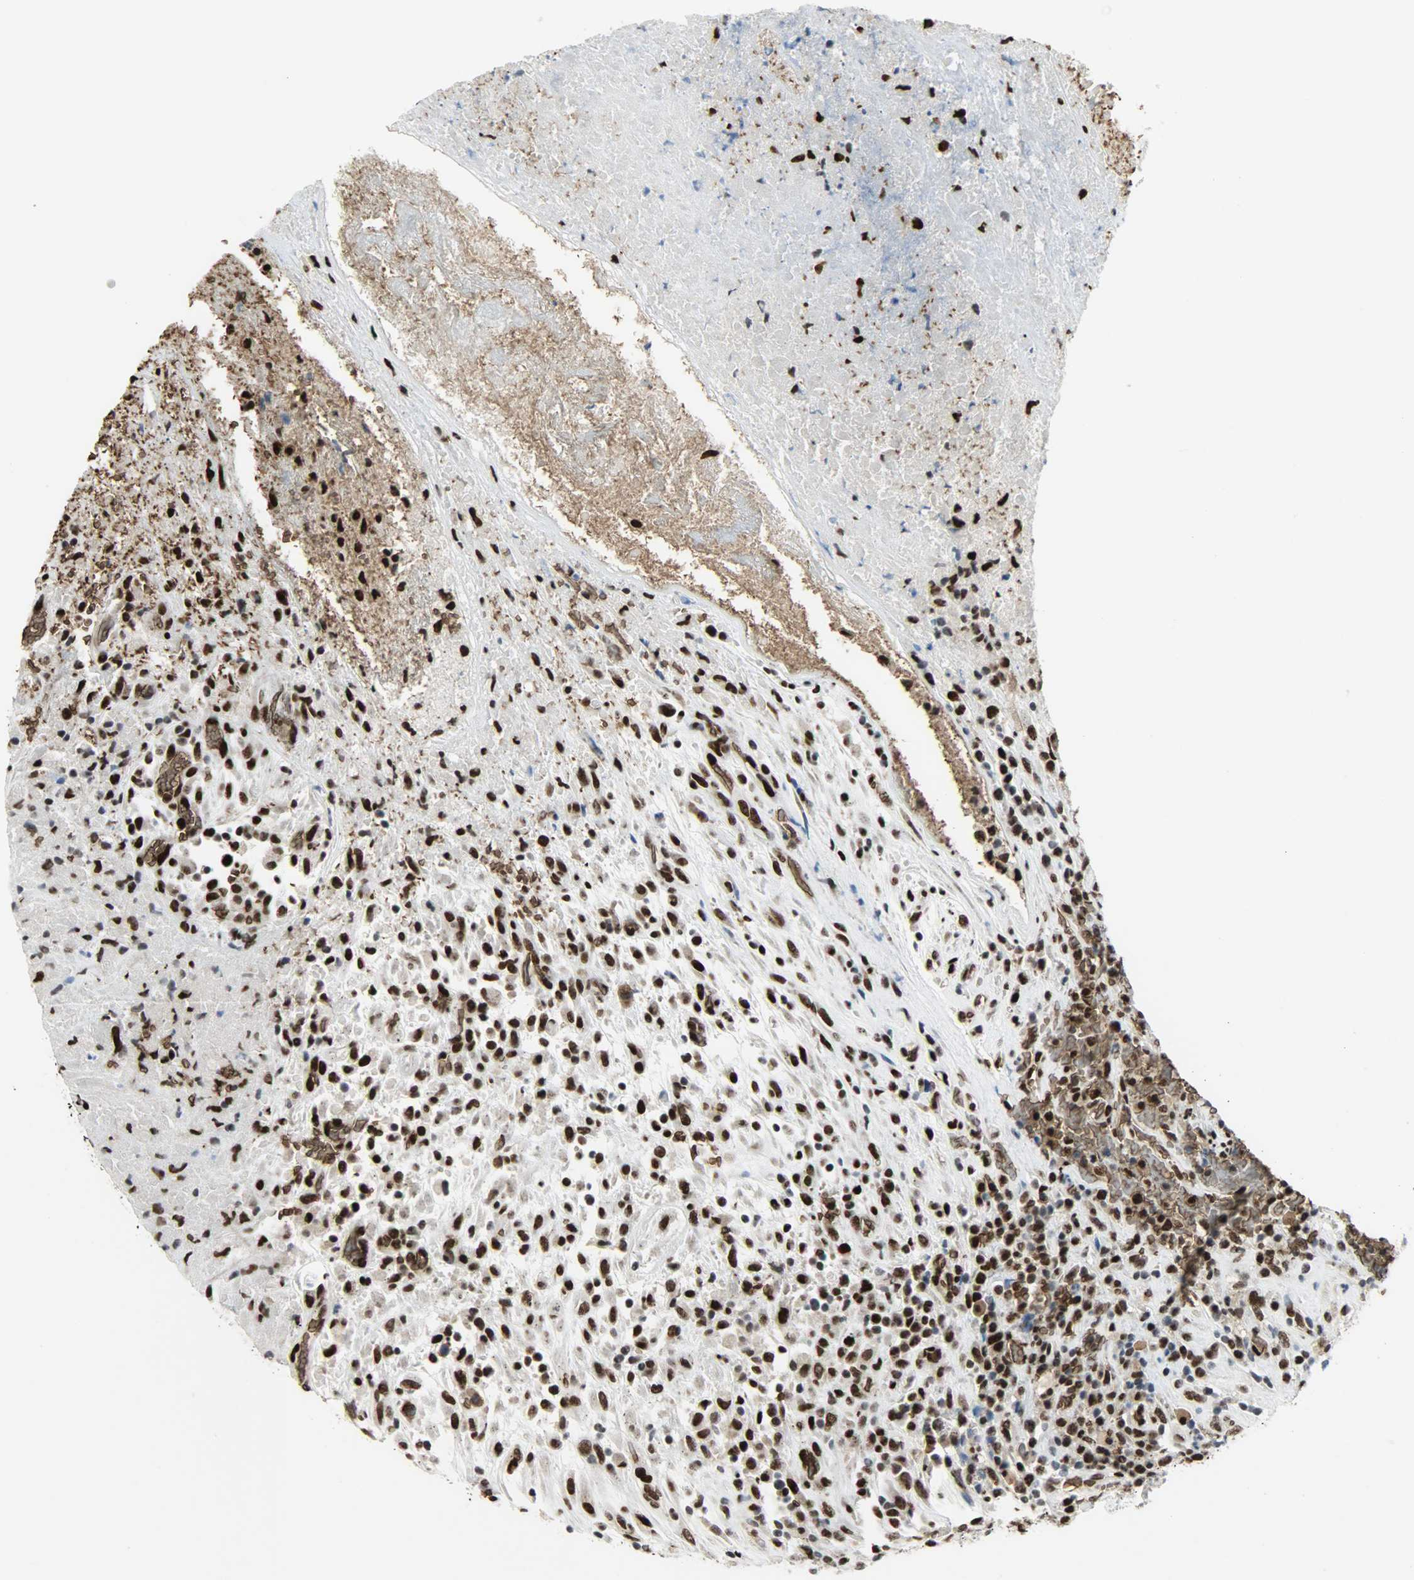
{"staining": {"intensity": "strong", "quantity": ">75%", "location": "nuclear"}, "tissue": "testis cancer", "cell_type": "Tumor cells", "image_type": "cancer", "snomed": [{"axis": "morphology", "description": "Necrosis, NOS"}, {"axis": "morphology", "description": "Carcinoma, Embryonal, NOS"}, {"axis": "topography", "description": "Testis"}], "caption": "Approximately >75% of tumor cells in testis embryonal carcinoma exhibit strong nuclear protein staining as visualized by brown immunohistochemical staining.", "gene": "SNAI1", "patient": {"sex": "male", "age": 19}}